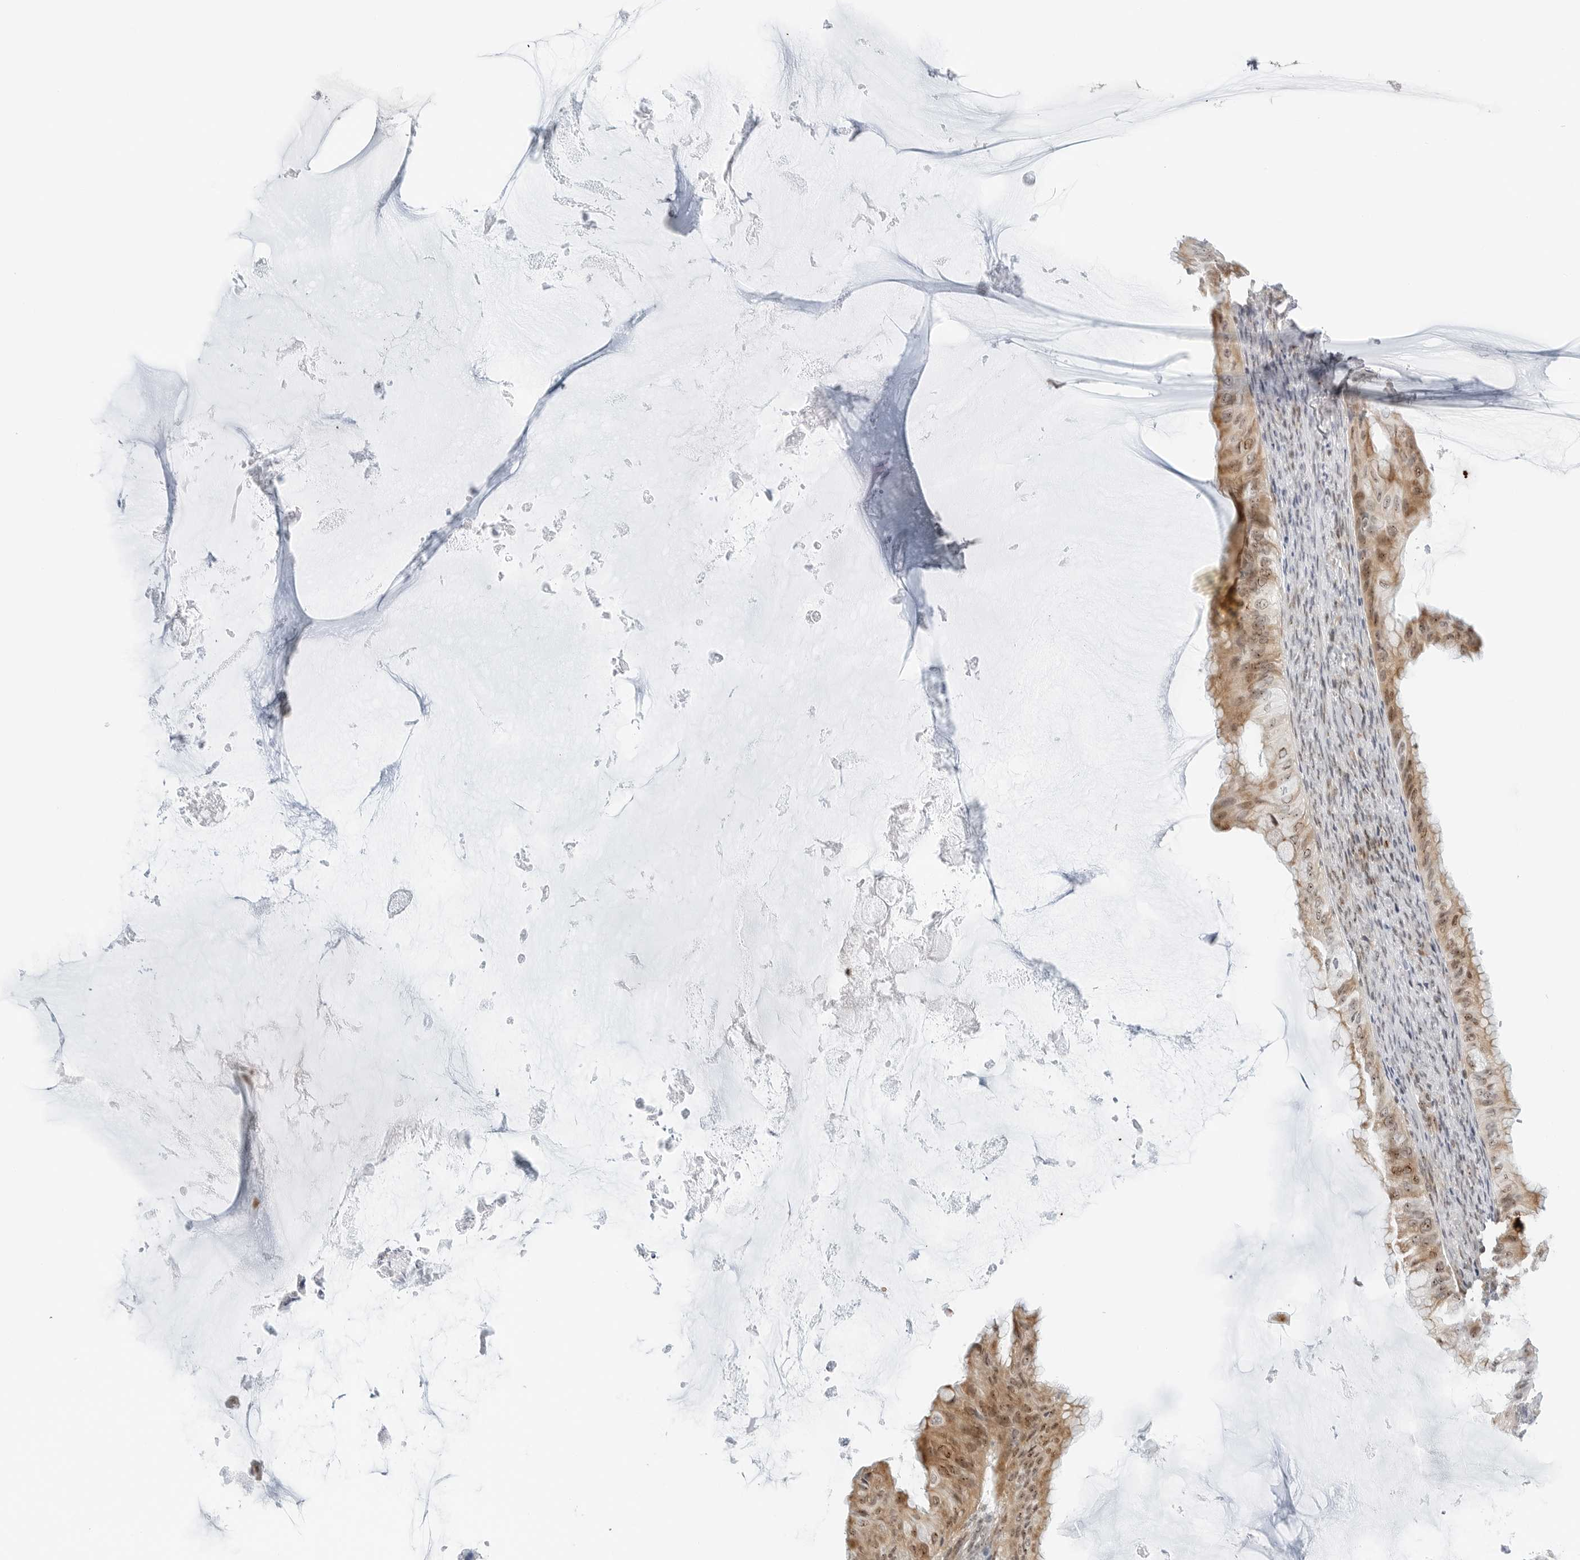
{"staining": {"intensity": "moderate", "quantity": ">75%", "location": "cytoplasmic/membranous,nuclear"}, "tissue": "ovarian cancer", "cell_type": "Tumor cells", "image_type": "cancer", "snomed": [{"axis": "morphology", "description": "Cystadenocarcinoma, mucinous, NOS"}, {"axis": "topography", "description": "Ovary"}], "caption": "Protein staining by IHC exhibits moderate cytoplasmic/membranous and nuclear positivity in about >75% of tumor cells in mucinous cystadenocarcinoma (ovarian).", "gene": "RIMKLA", "patient": {"sex": "female", "age": 61}}